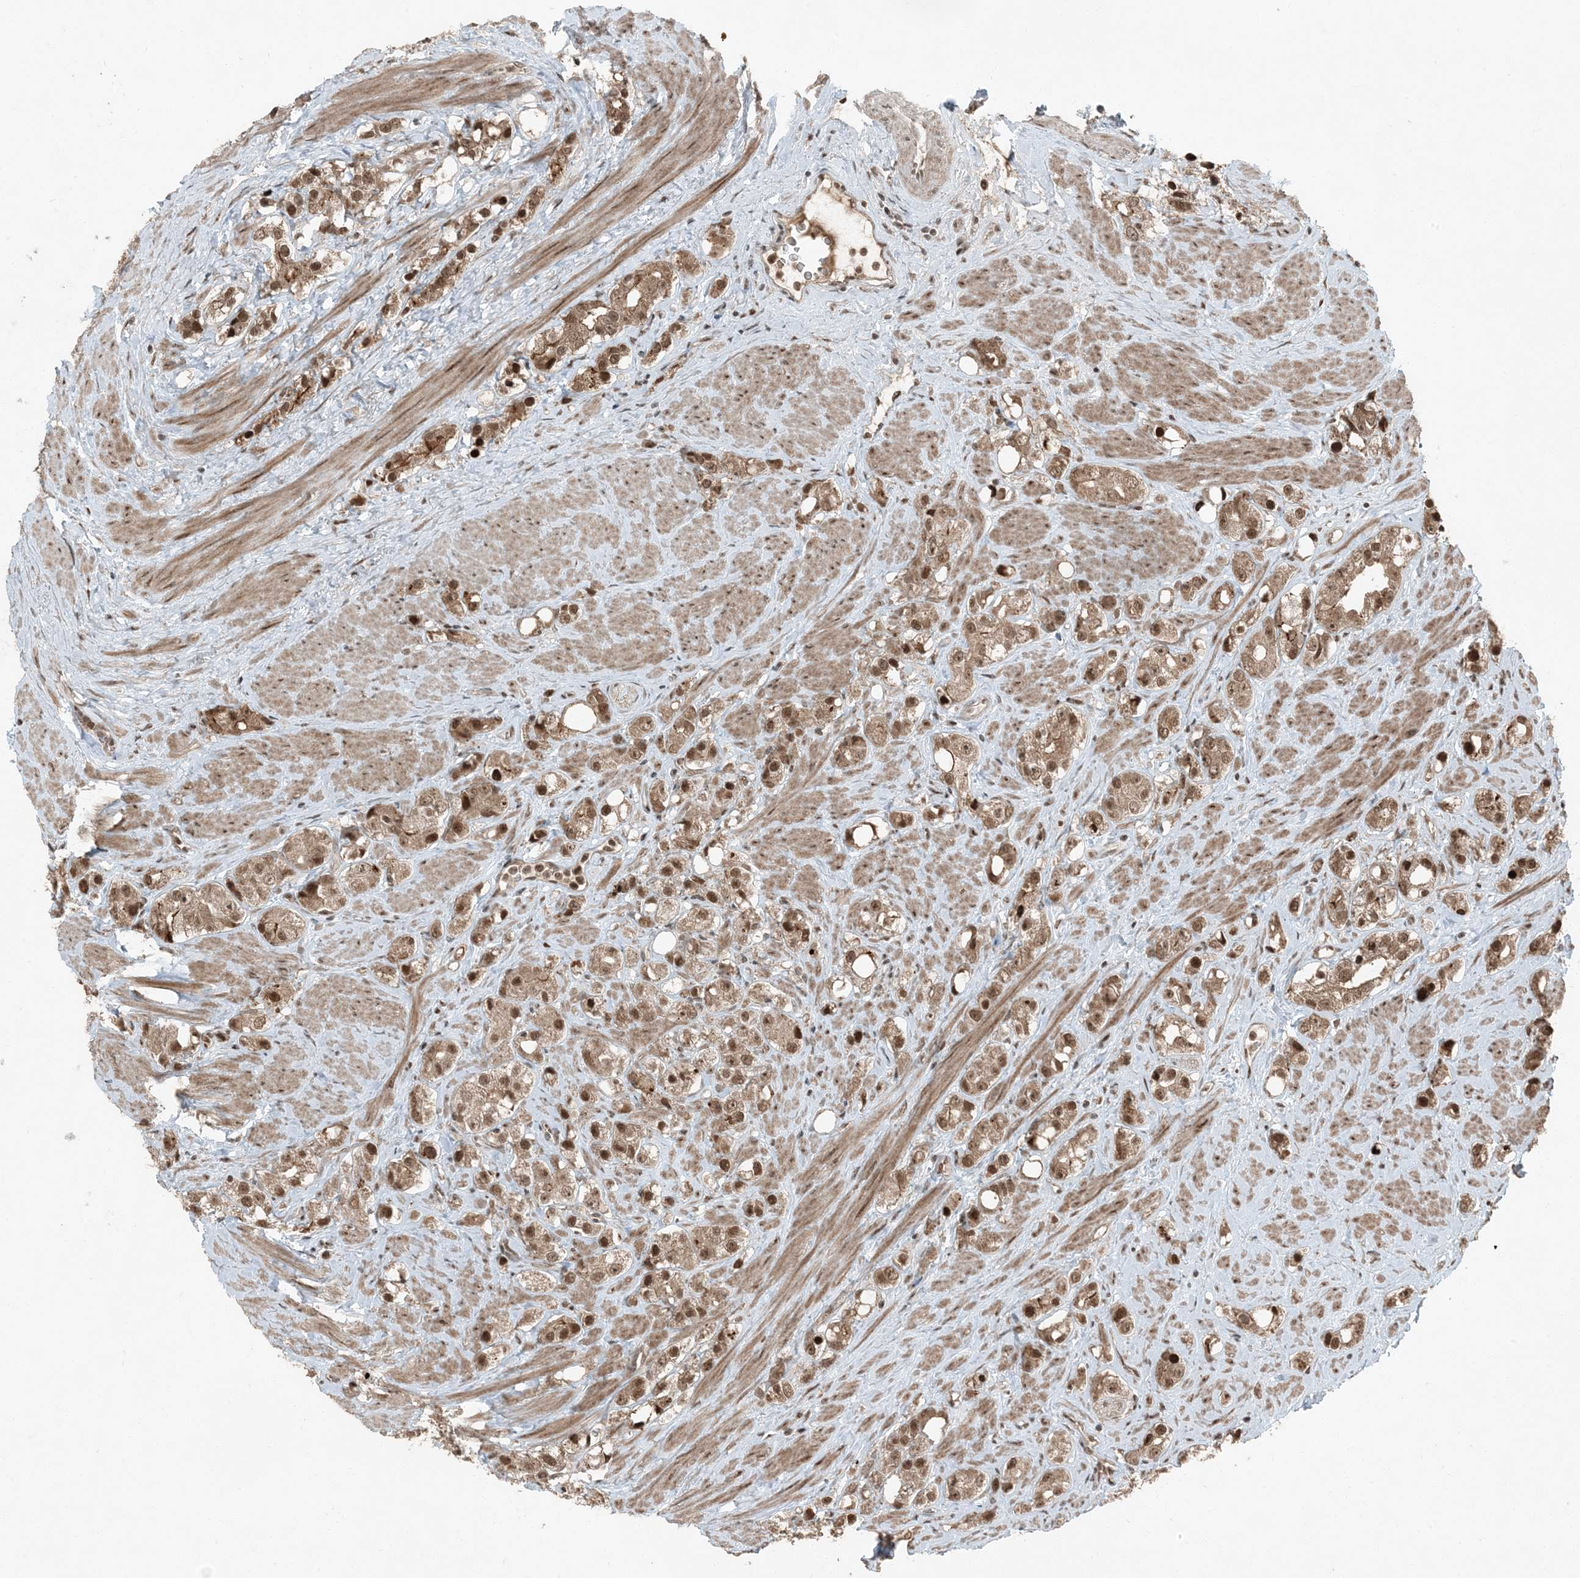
{"staining": {"intensity": "moderate", "quantity": ">75%", "location": "cytoplasmic/membranous,nuclear"}, "tissue": "prostate cancer", "cell_type": "Tumor cells", "image_type": "cancer", "snomed": [{"axis": "morphology", "description": "Adenocarcinoma, NOS"}, {"axis": "topography", "description": "Prostate"}], "caption": "Protein expression analysis of human adenocarcinoma (prostate) reveals moderate cytoplasmic/membranous and nuclear expression in about >75% of tumor cells. (brown staining indicates protein expression, while blue staining denotes nuclei).", "gene": "TRAPPC12", "patient": {"sex": "male", "age": 79}}